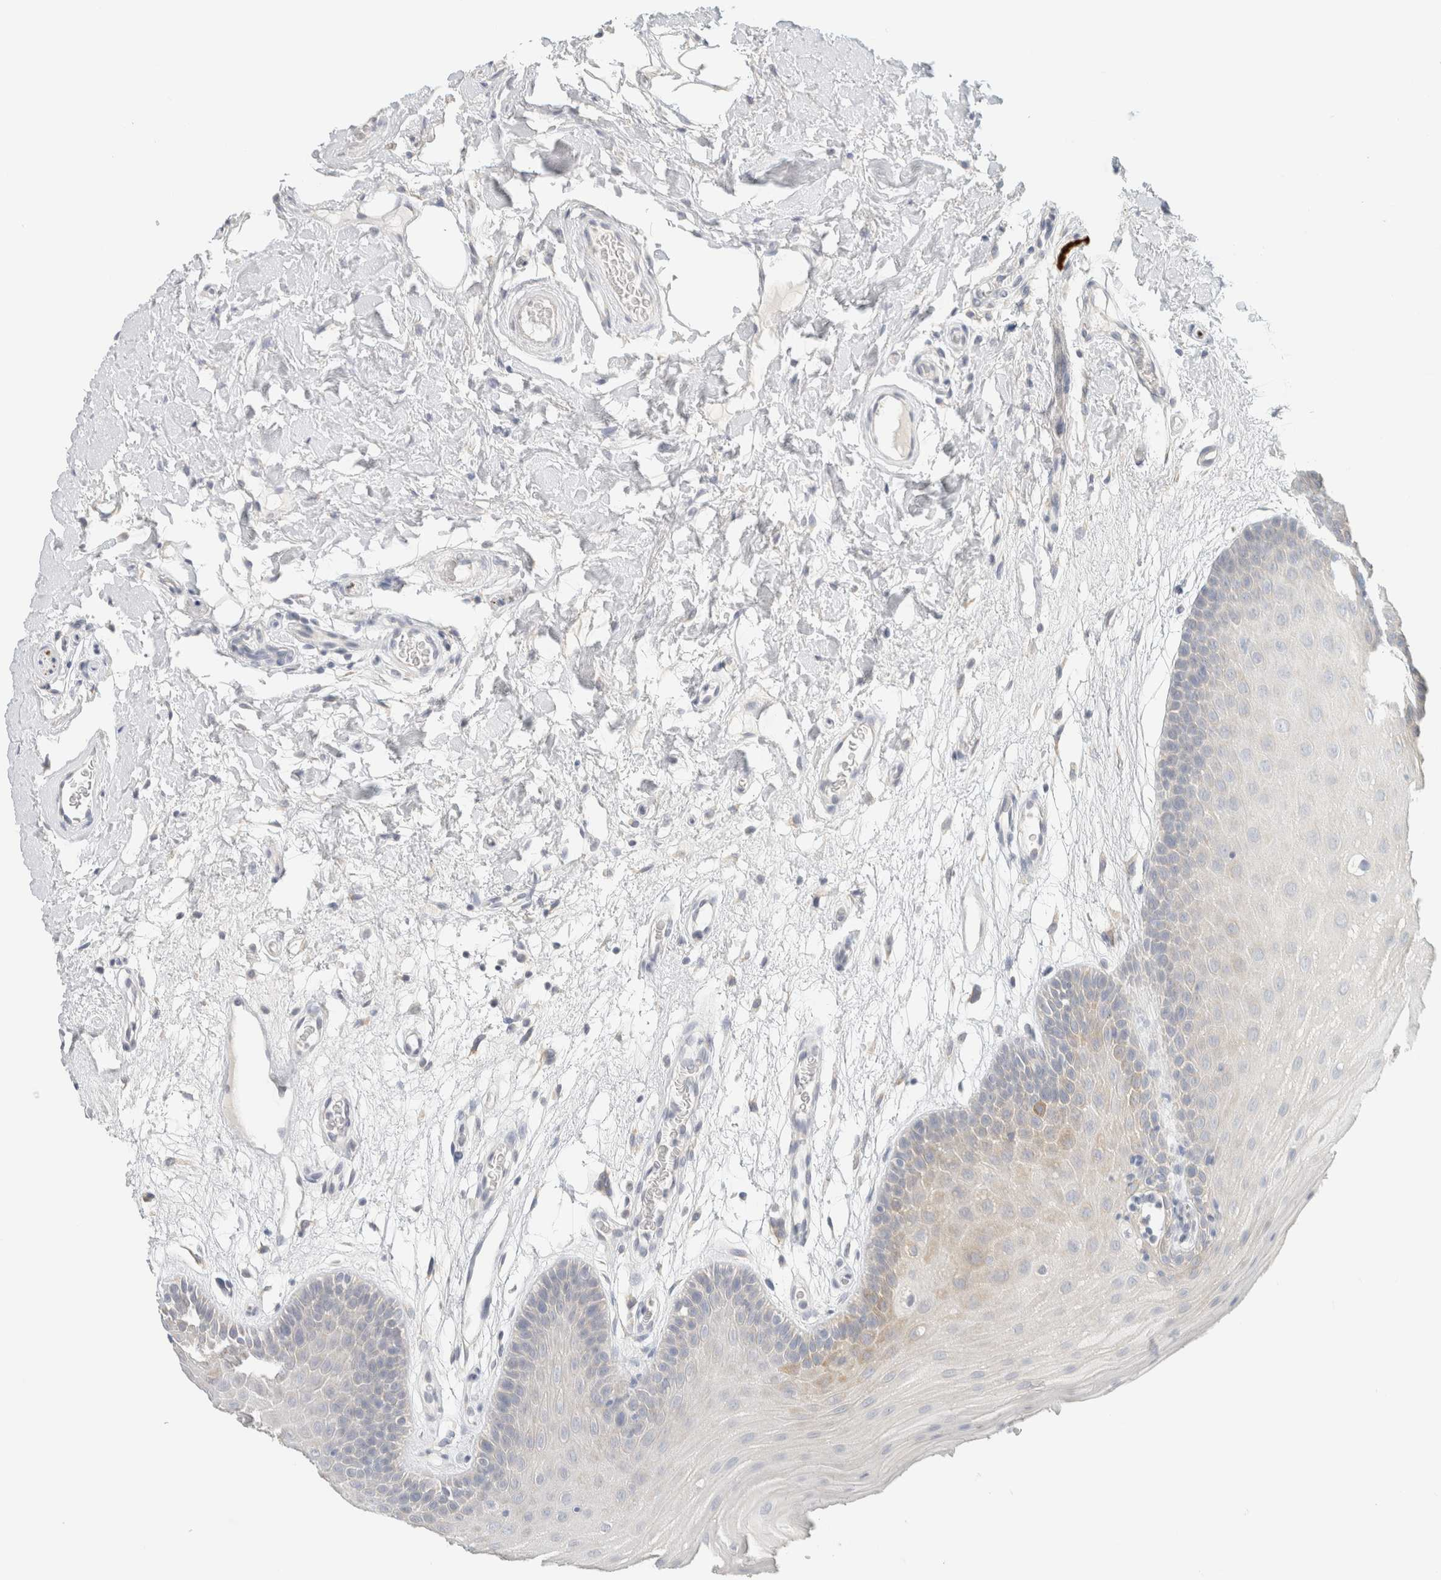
{"staining": {"intensity": "negative", "quantity": "none", "location": "none"}, "tissue": "oral mucosa", "cell_type": "Squamous epithelial cells", "image_type": "normal", "snomed": [{"axis": "morphology", "description": "Normal tissue, NOS"}, {"axis": "morphology", "description": "Squamous cell carcinoma, NOS"}, {"axis": "topography", "description": "Oral tissue"}, {"axis": "topography", "description": "Head-Neck"}], "caption": "DAB (3,3'-diaminobenzidine) immunohistochemical staining of benign human oral mucosa demonstrates no significant expression in squamous epithelial cells.", "gene": "NEFM", "patient": {"sex": "male", "age": 71}}